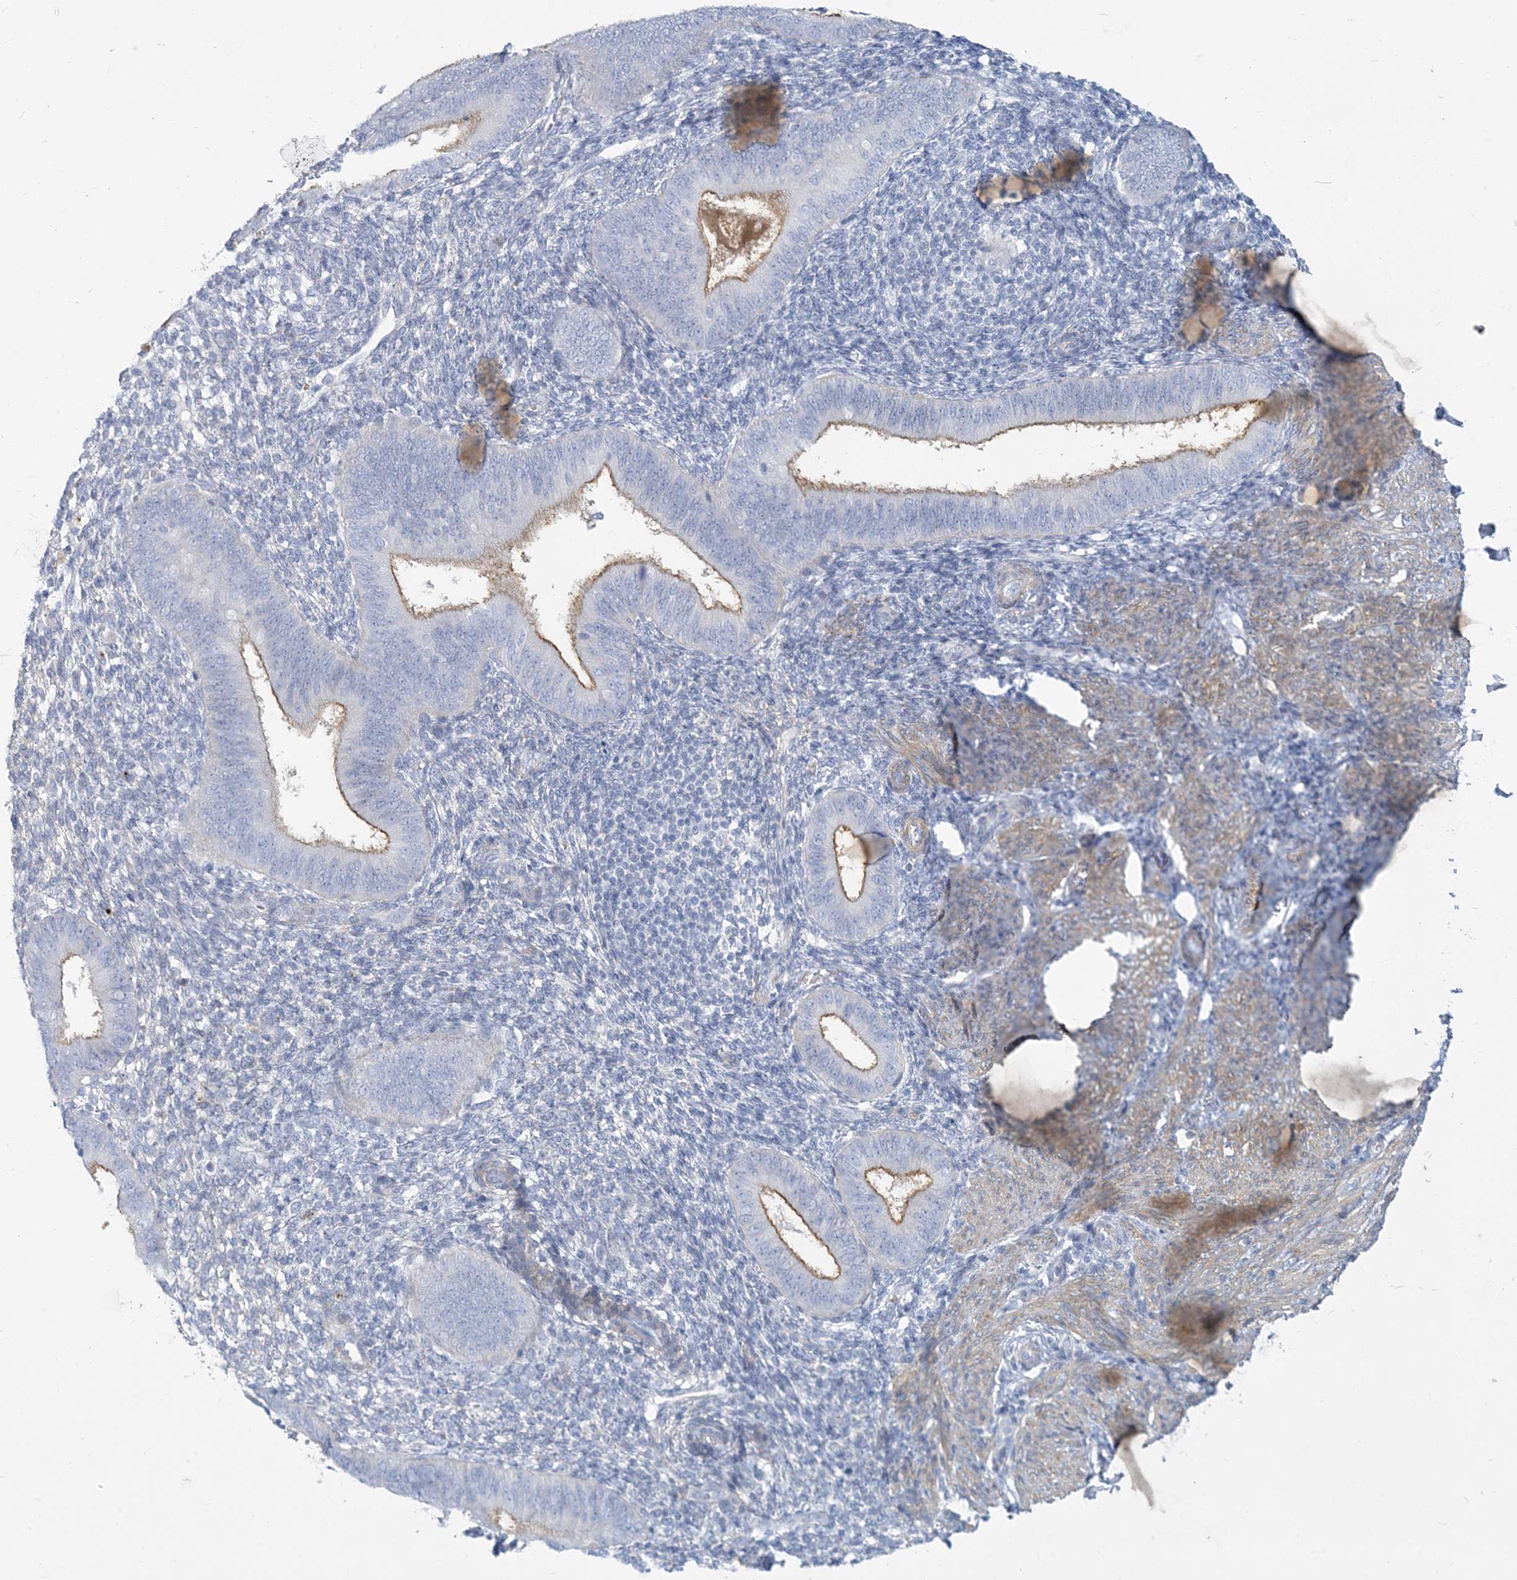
{"staining": {"intensity": "negative", "quantity": "none", "location": "none"}, "tissue": "endometrium", "cell_type": "Cells in endometrial stroma", "image_type": "normal", "snomed": [{"axis": "morphology", "description": "Normal tissue, NOS"}, {"axis": "topography", "description": "Uterus"}, {"axis": "topography", "description": "Endometrium"}], "caption": "A high-resolution photomicrograph shows immunohistochemistry (IHC) staining of normal endometrium, which demonstrates no significant expression in cells in endometrial stroma. (DAB (3,3'-diaminobenzidine) immunohistochemistry (IHC), high magnification).", "gene": "MOXD1", "patient": {"sex": "female", "age": 48}}